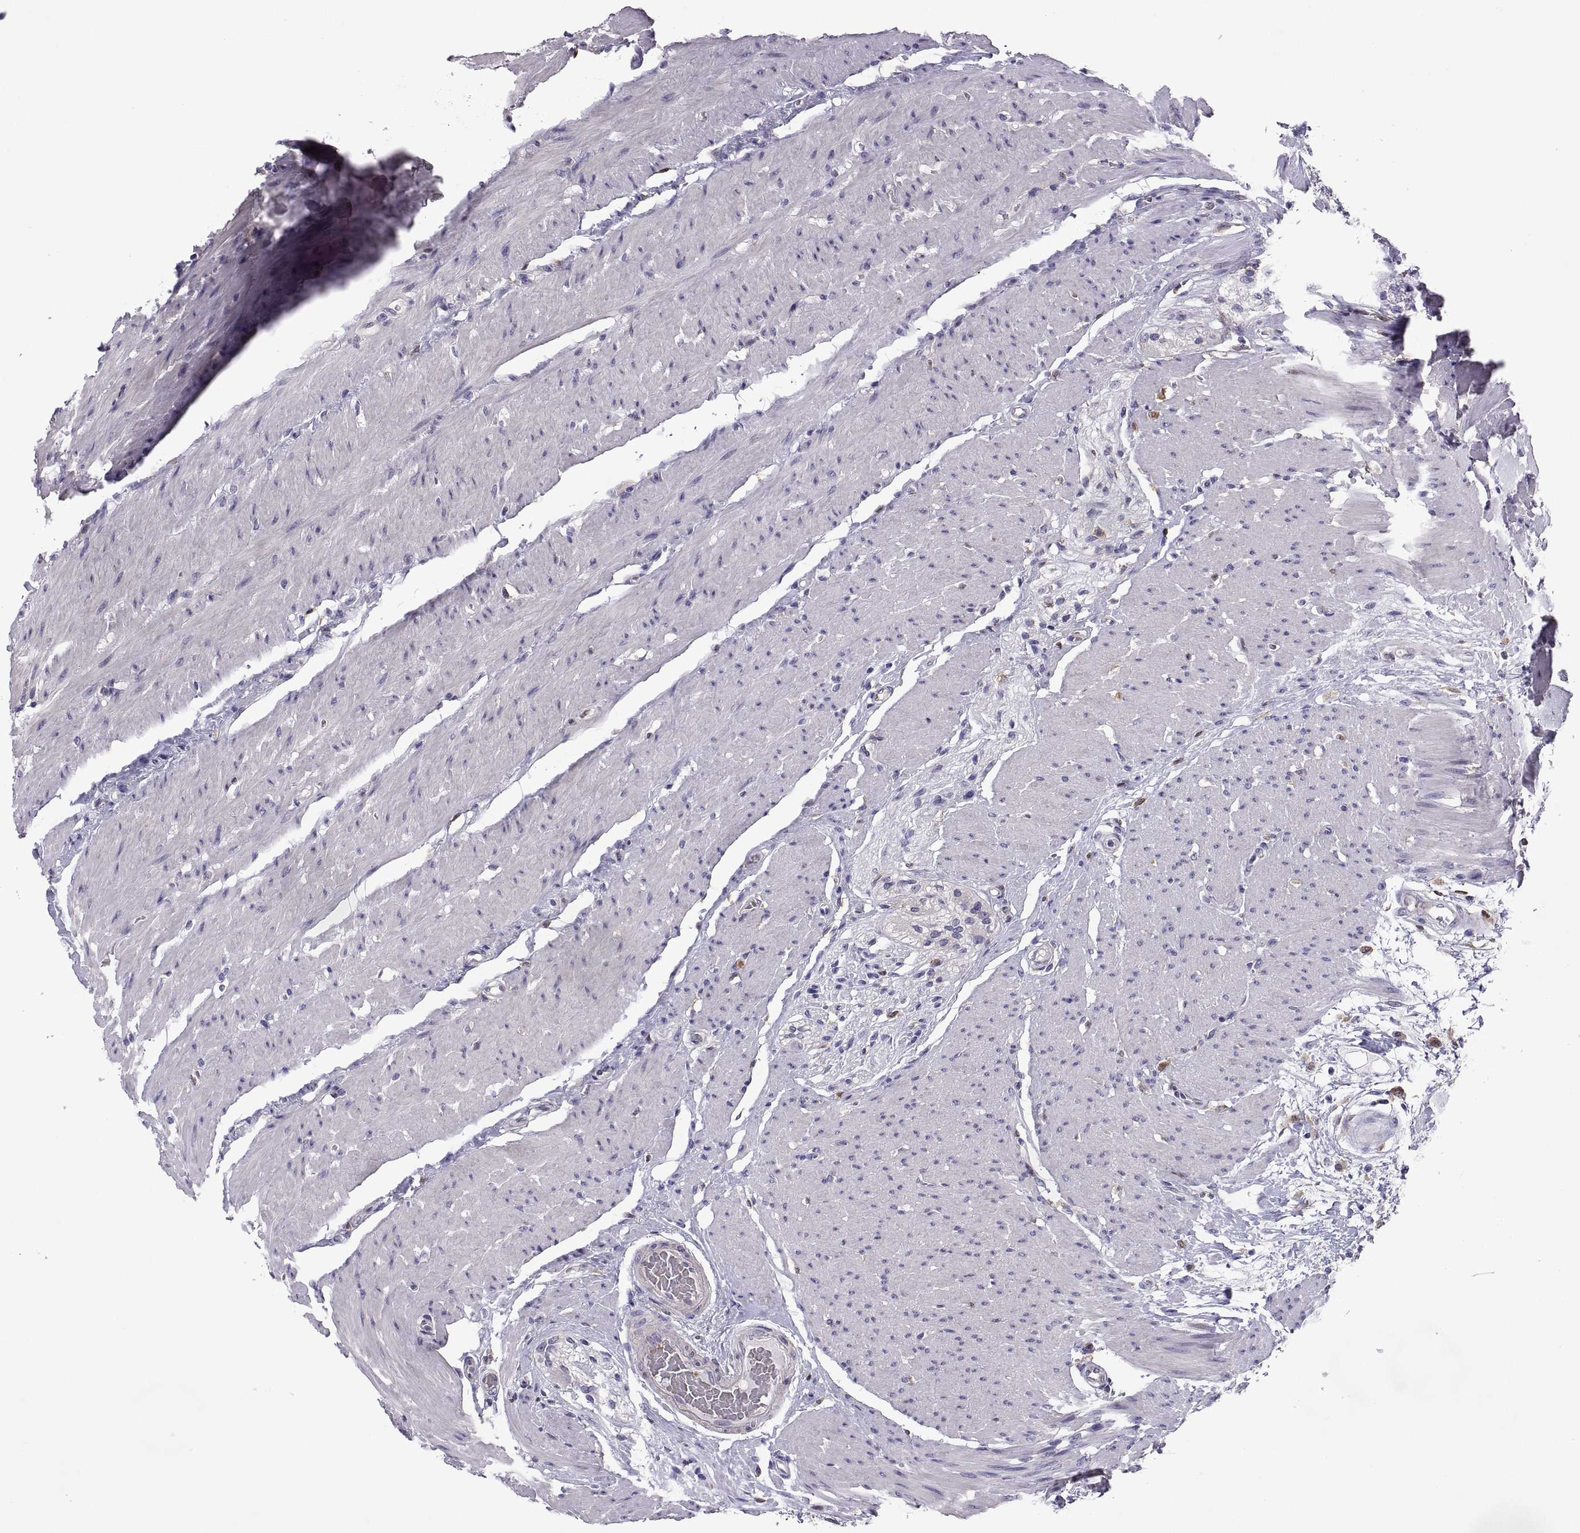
{"staining": {"intensity": "negative", "quantity": "none", "location": "none"}, "tissue": "colon", "cell_type": "Endothelial cells", "image_type": "normal", "snomed": [{"axis": "morphology", "description": "Normal tissue, NOS"}, {"axis": "topography", "description": "Colon"}], "caption": "Endothelial cells show no significant expression in unremarkable colon. The staining is performed using DAB (3,3'-diaminobenzidine) brown chromogen with nuclei counter-stained in using hematoxylin.", "gene": "DOK3", "patient": {"sex": "female", "age": 65}}